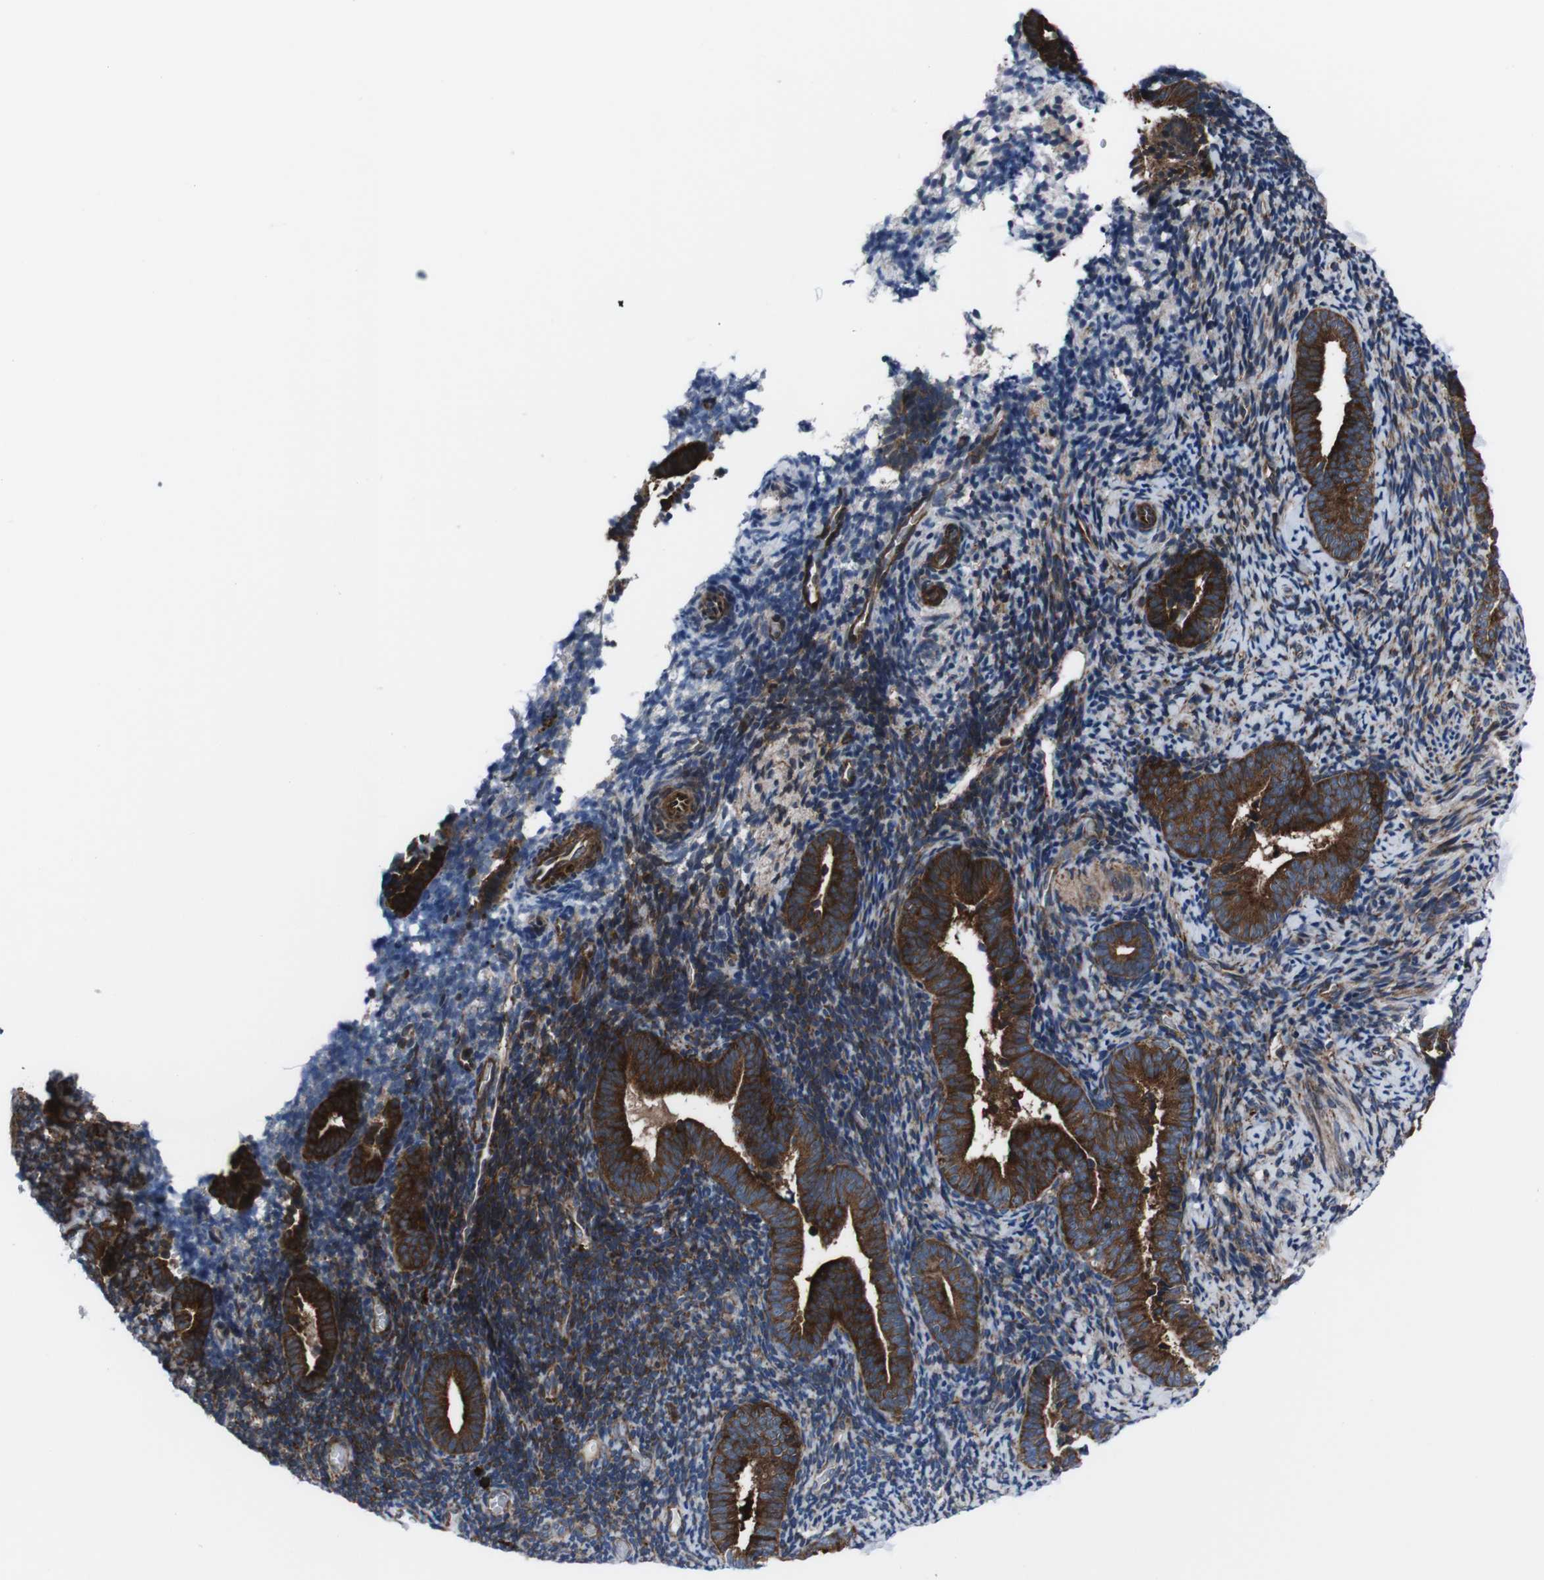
{"staining": {"intensity": "strong", "quantity": ">75%", "location": "cytoplasmic/membranous"}, "tissue": "endometrium", "cell_type": "Cells in endometrial stroma", "image_type": "normal", "snomed": [{"axis": "morphology", "description": "Normal tissue, NOS"}, {"axis": "topography", "description": "Endometrium"}], "caption": "DAB immunohistochemical staining of benign human endometrium reveals strong cytoplasmic/membranous protein positivity in approximately >75% of cells in endometrial stroma.", "gene": "EIF4A2", "patient": {"sex": "female", "age": 51}}